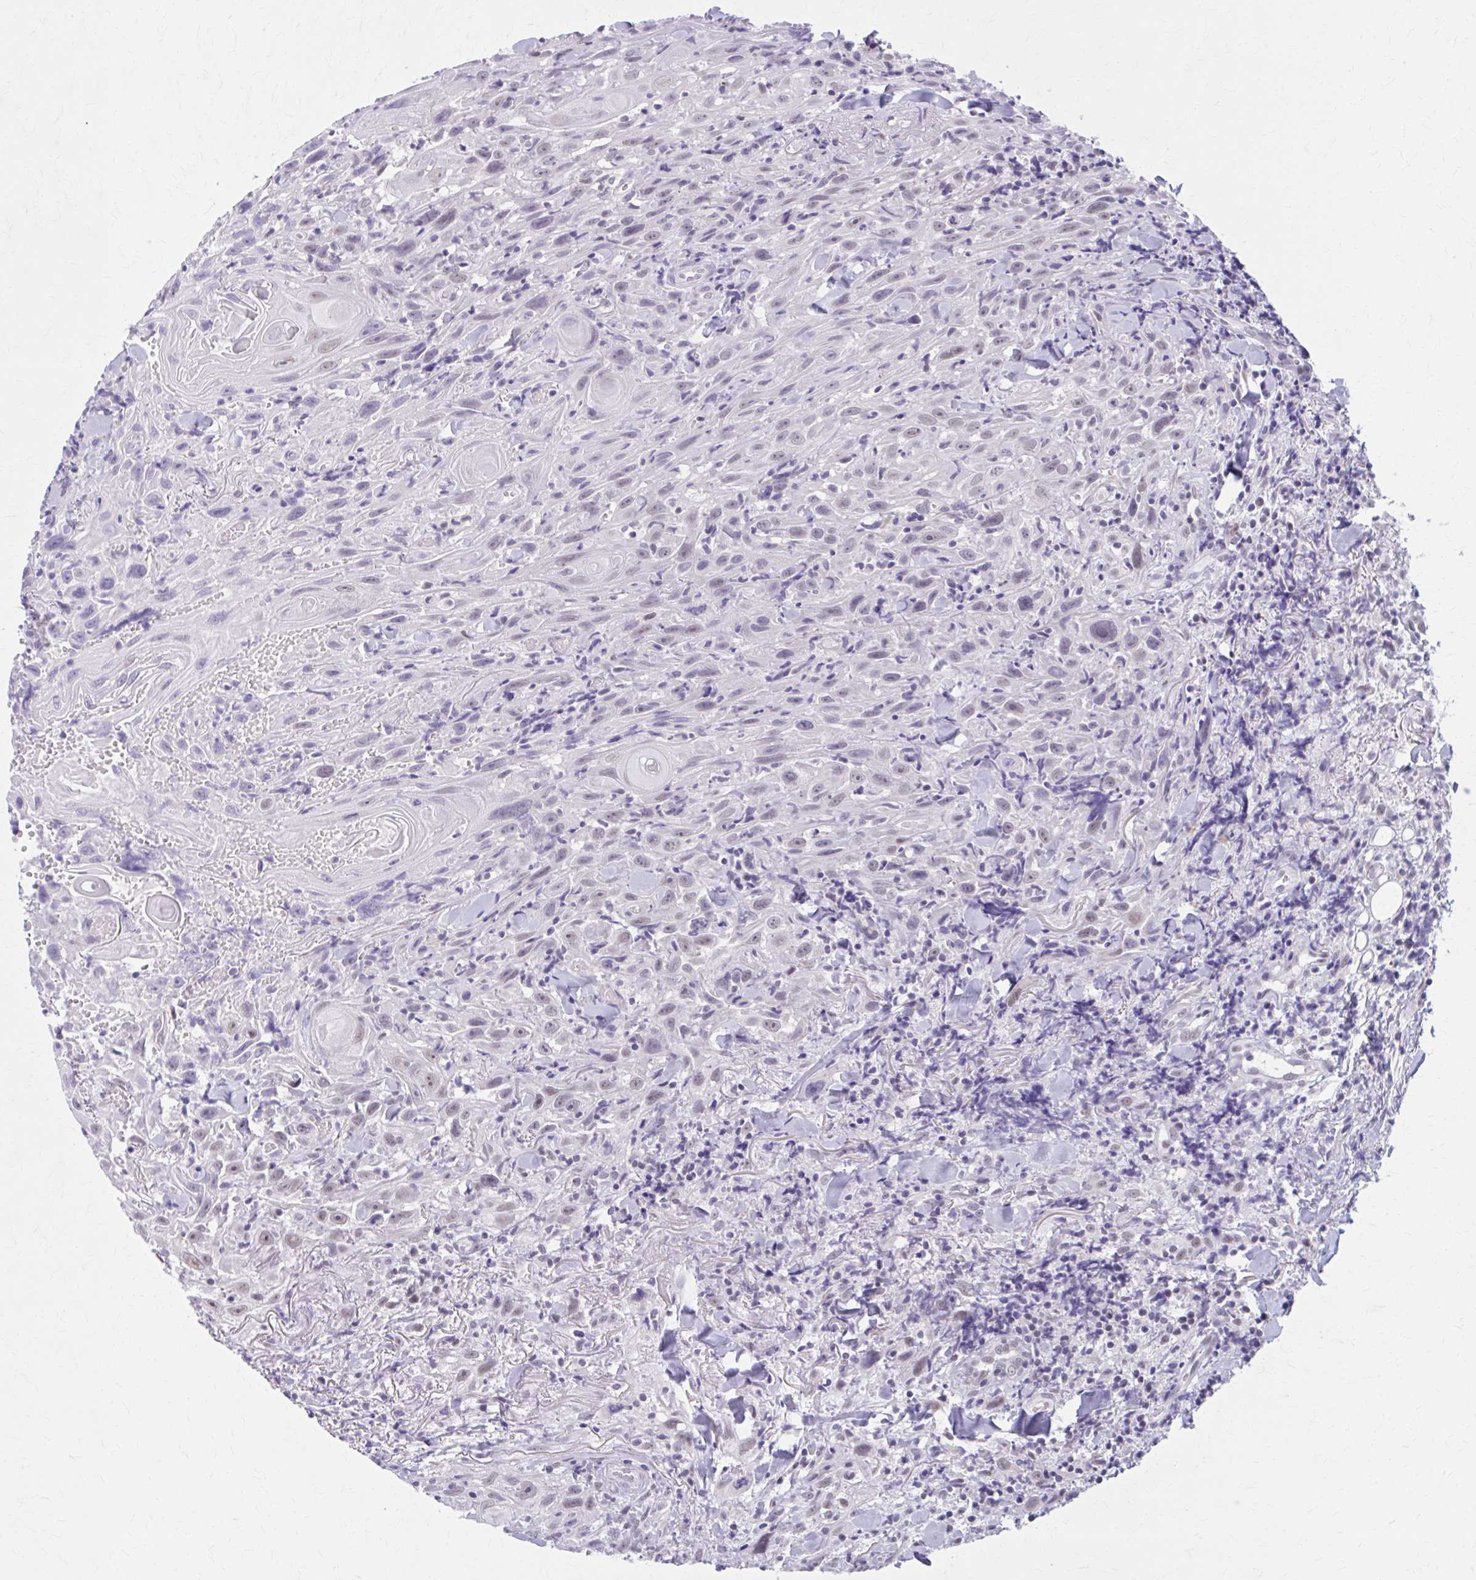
{"staining": {"intensity": "moderate", "quantity": "25%-75%", "location": "nuclear"}, "tissue": "head and neck cancer", "cell_type": "Tumor cells", "image_type": "cancer", "snomed": [{"axis": "morphology", "description": "Squamous cell carcinoma, NOS"}, {"axis": "topography", "description": "Head-Neck"}], "caption": "Immunohistochemical staining of head and neck cancer displays medium levels of moderate nuclear protein positivity in approximately 25%-75% of tumor cells.", "gene": "CCDC105", "patient": {"sex": "female", "age": 95}}